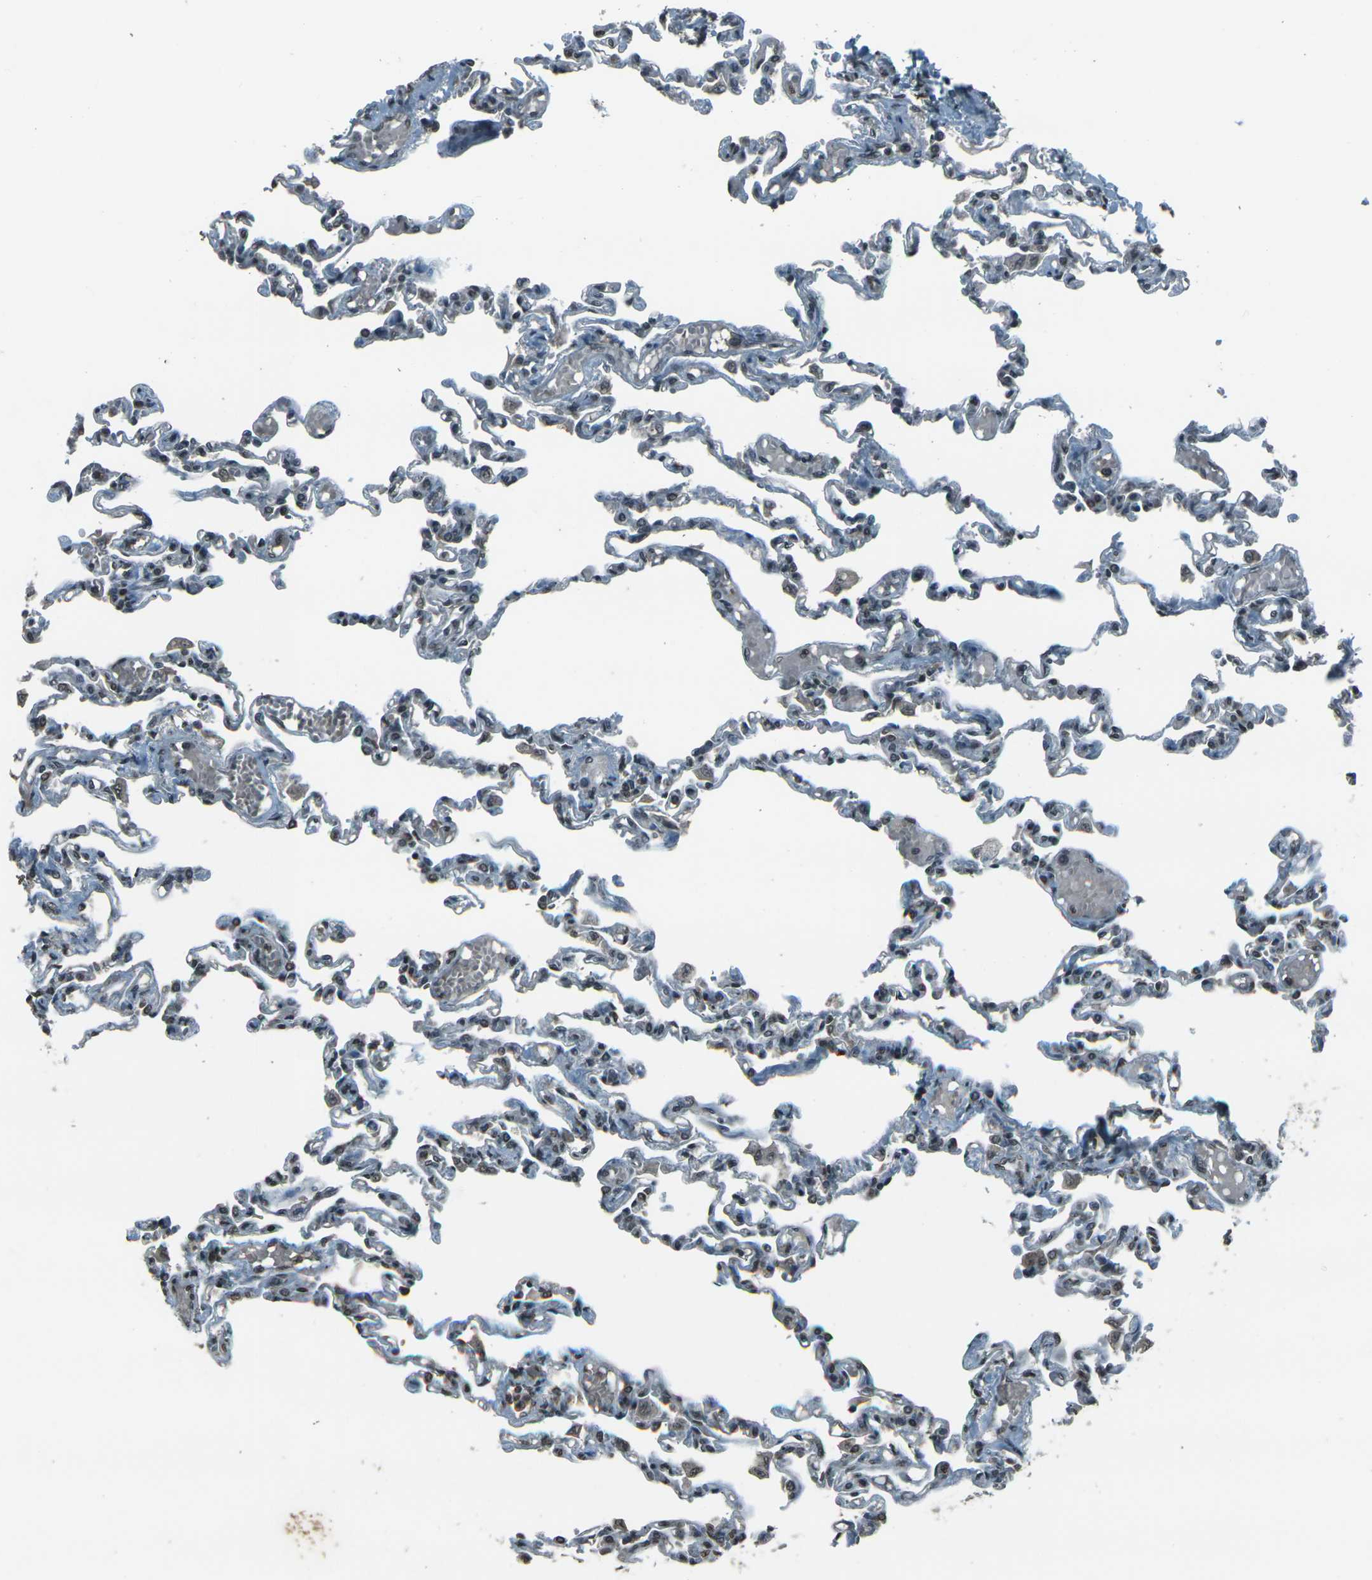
{"staining": {"intensity": "strong", "quantity": "25%-75%", "location": "nuclear"}, "tissue": "lung", "cell_type": "Alveolar cells", "image_type": "normal", "snomed": [{"axis": "morphology", "description": "Normal tissue, NOS"}, {"axis": "topography", "description": "Lung"}], "caption": "Brown immunohistochemical staining in benign lung exhibits strong nuclear expression in about 25%-75% of alveolar cells.", "gene": "PRPF8", "patient": {"sex": "male", "age": 21}}